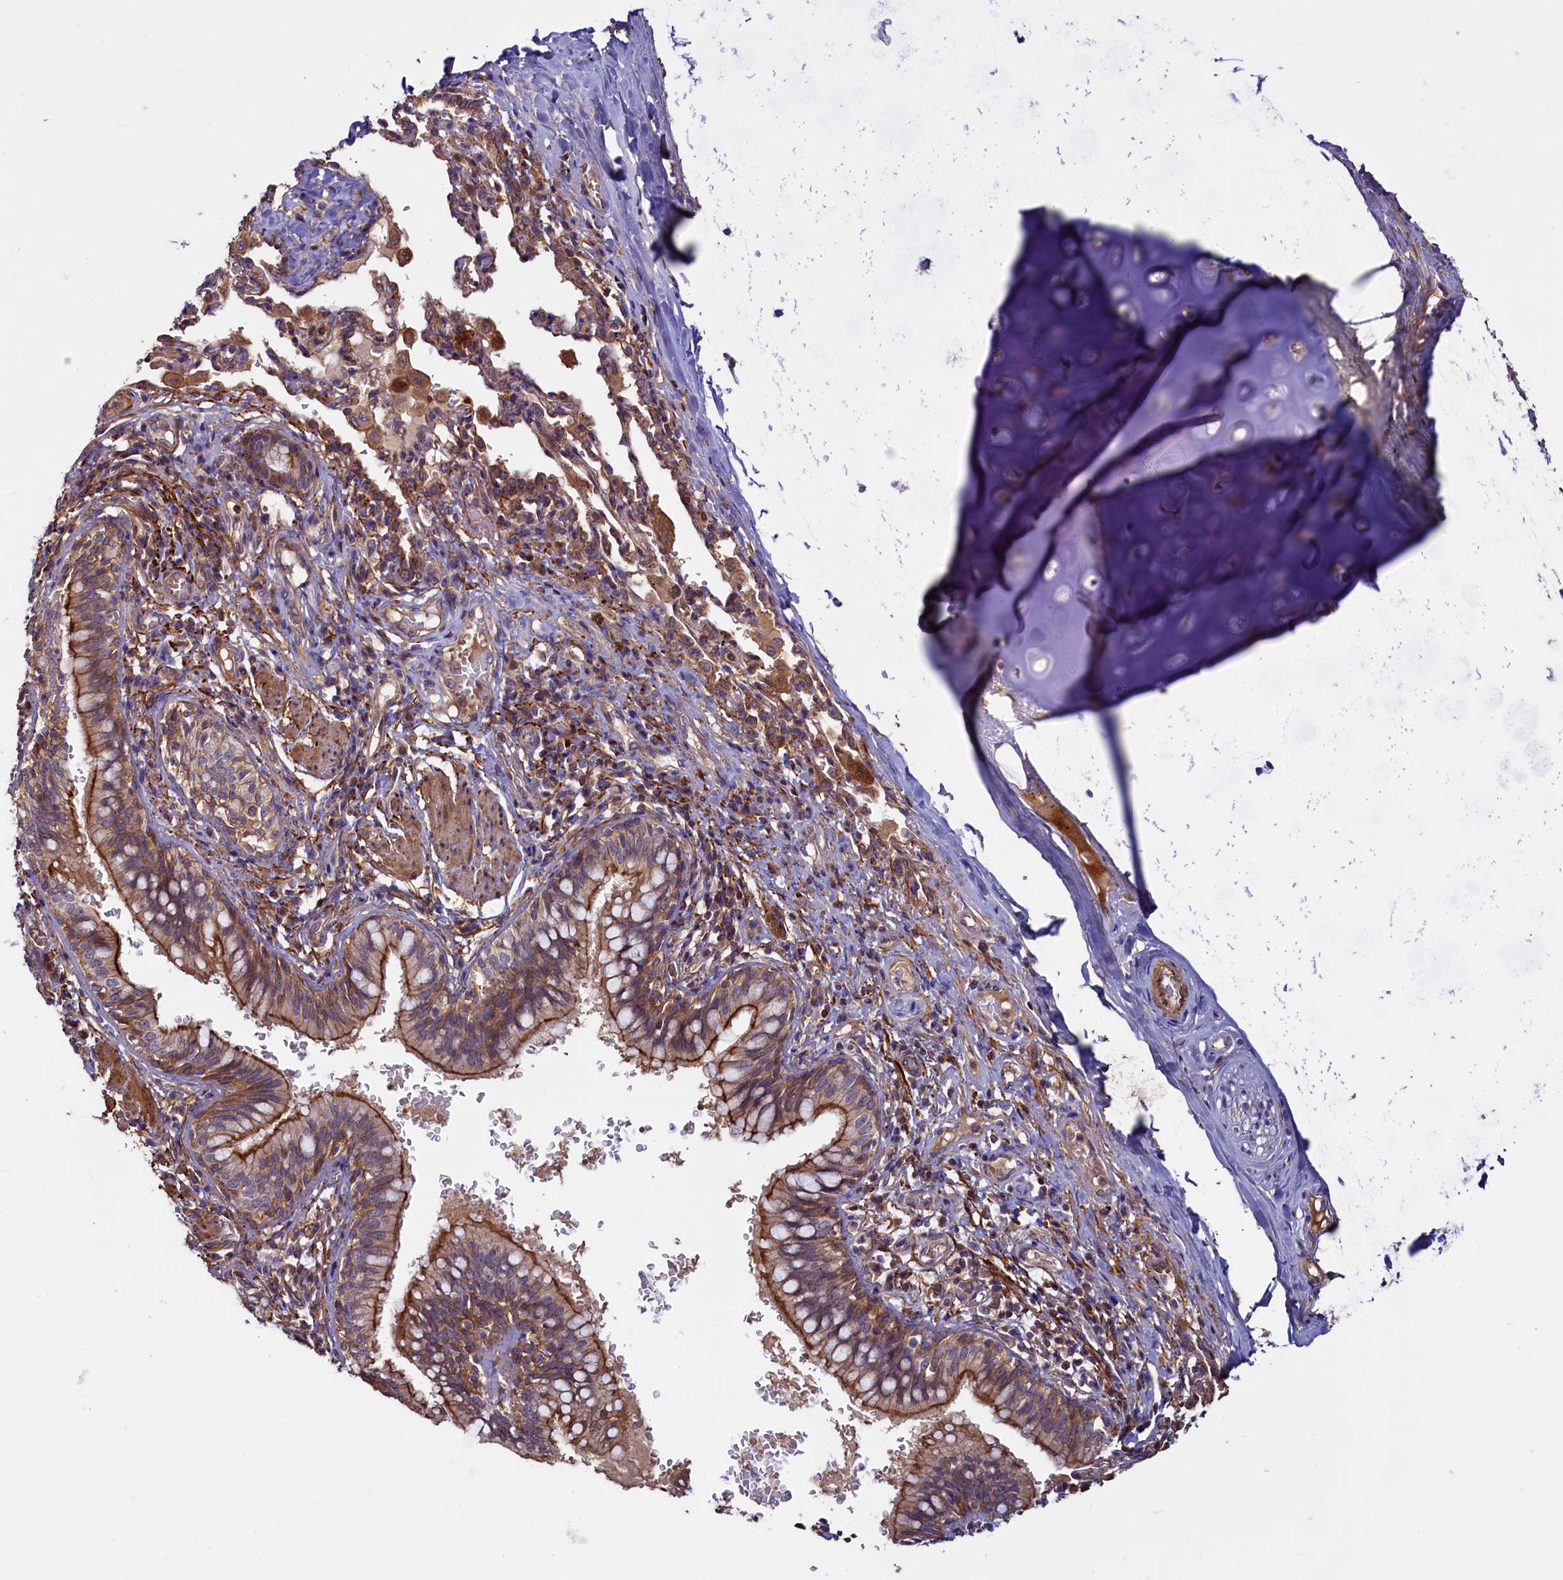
{"staining": {"intensity": "moderate", "quantity": ">75%", "location": "cytoplasmic/membranous"}, "tissue": "bronchus", "cell_type": "Respiratory epithelial cells", "image_type": "normal", "snomed": [{"axis": "morphology", "description": "Normal tissue, NOS"}, {"axis": "topography", "description": "Cartilage tissue"}, {"axis": "topography", "description": "Bronchus"}], "caption": "DAB immunohistochemical staining of normal bronchus displays moderate cytoplasmic/membranous protein staining in about >75% of respiratory epithelial cells.", "gene": "DUOXA1", "patient": {"sex": "female", "age": 36}}